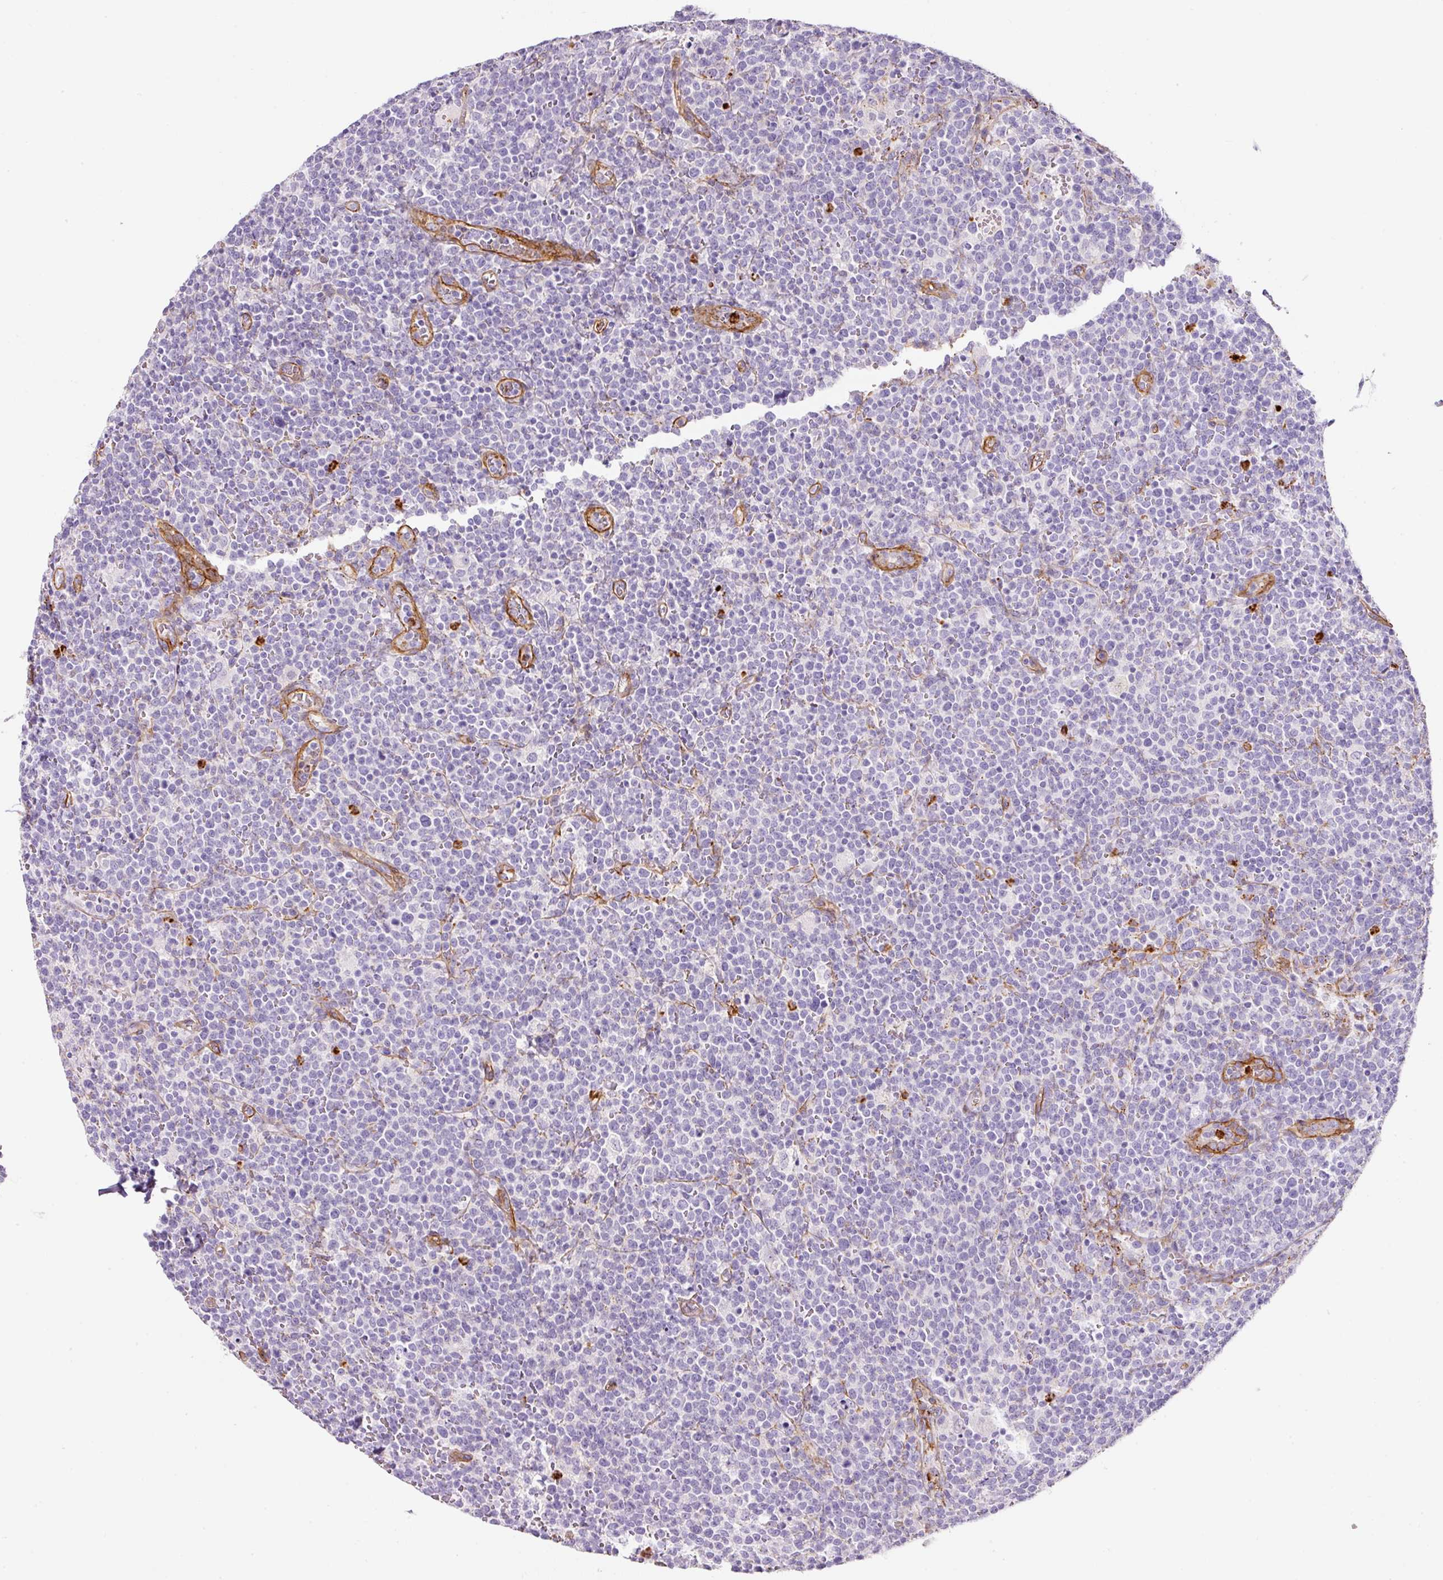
{"staining": {"intensity": "negative", "quantity": "none", "location": "none"}, "tissue": "lymphoma", "cell_type": "Tumor cells", "image_type": "cancer", "snomed": [{"axis": "morphology", "description": "Malignant lymphoma, non-Hodgkin's type, High grade"}, {"axis": "topography", "description": "Lymph node"}], "caption": "A photomicrograph of human high-grade malignant lymphoma, non-Hodgkin's type is negative for staining in tumor cells.", "gene": "LOXL4", "patient": {"sex": "male", "age": 61}}